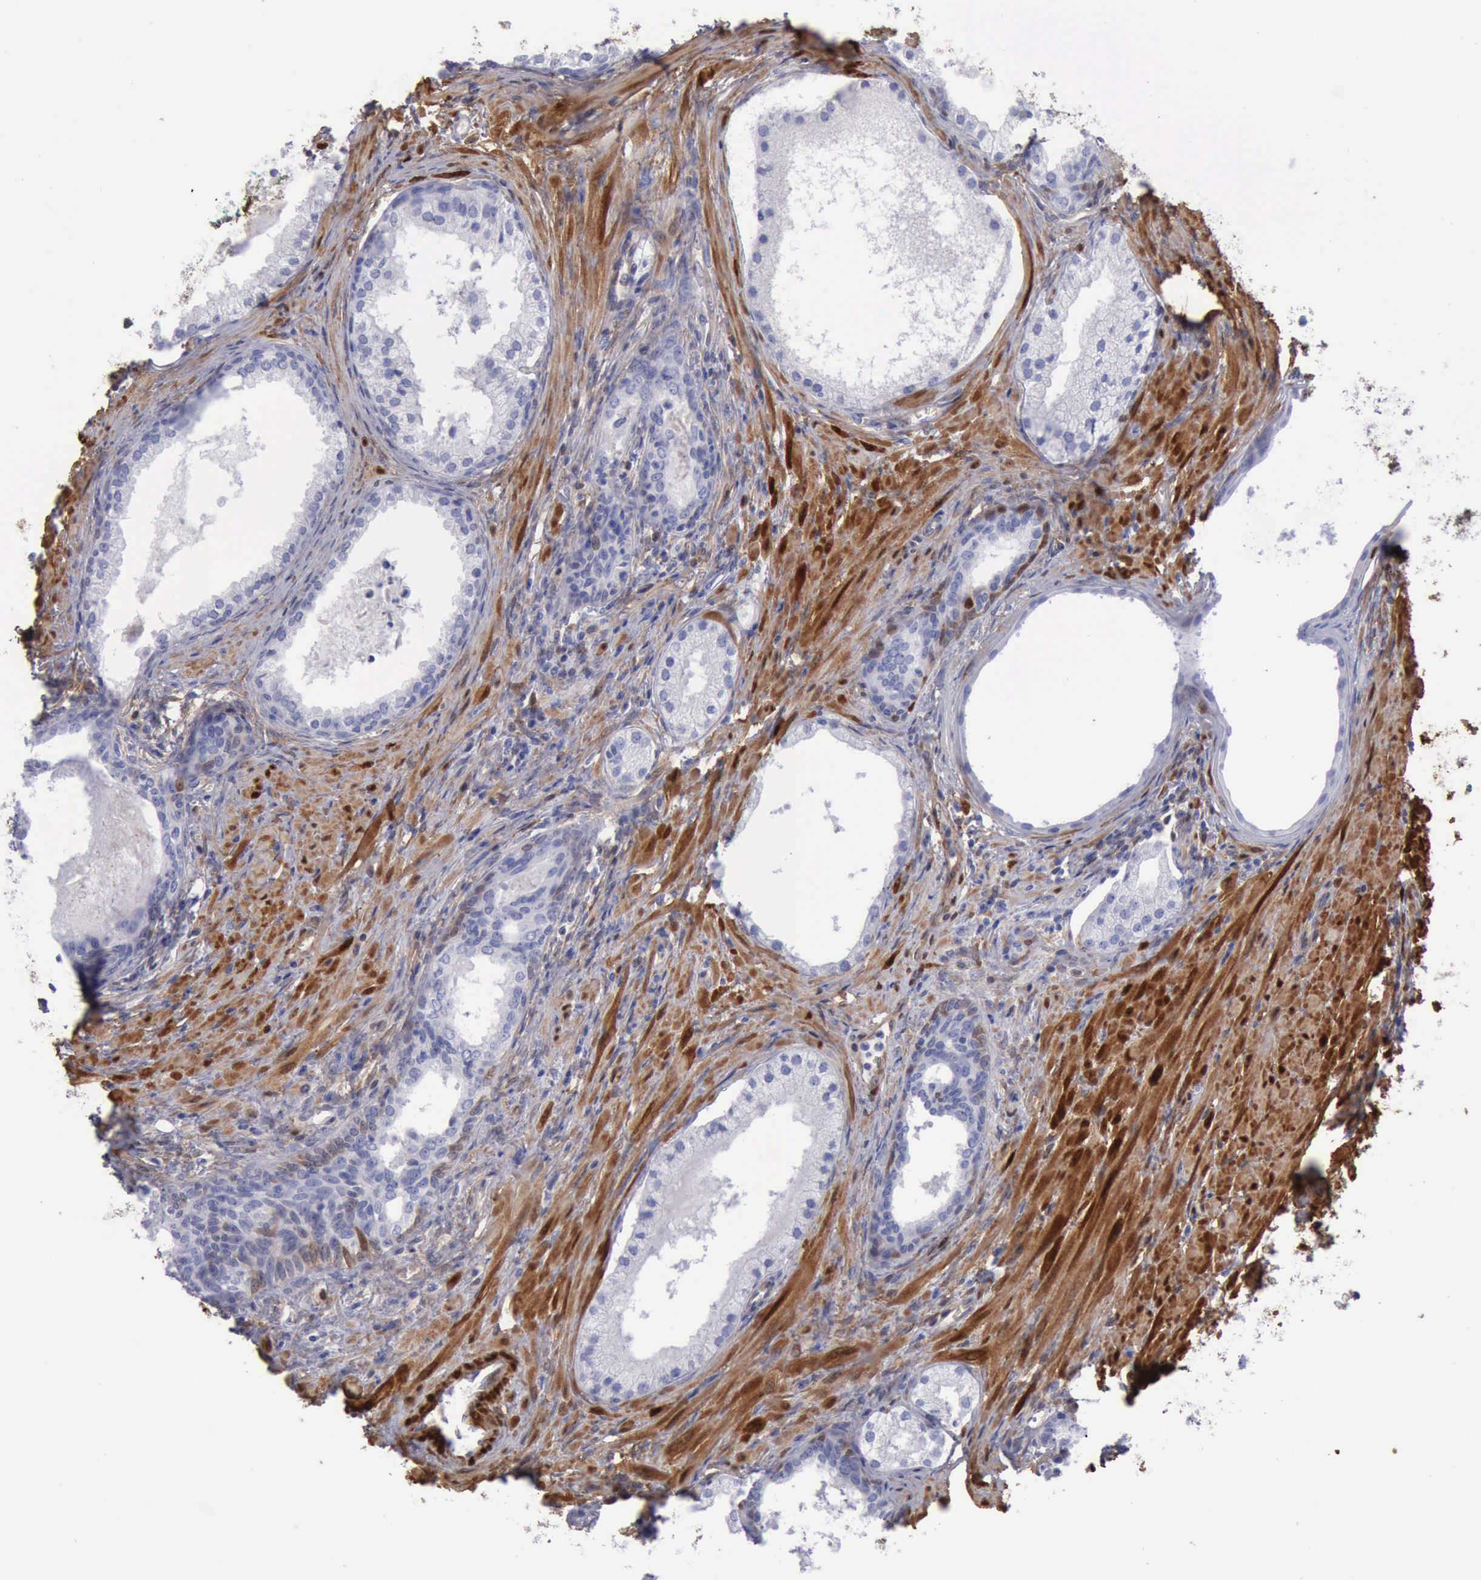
{"staining": {"intensity": "negative", "quantity": "none", "location": "none"}, "tissue": "prostate cancer", "cell_type": "Tumor cells", "image_type": "cancer", "snomed": [{"axis": "morphology", "description": "Adenocarcinoma, Medium grade"}, {"axis": "topography", "description": "Prostate"}], "caption": "Immunohistochemistry (IHC) of human adenocarcinoma (medium-grade) (prostate) demonstrates no positivity in tumor cells.", "gene": "FHL1", "patient": {"sex": "male", "age": 70}}